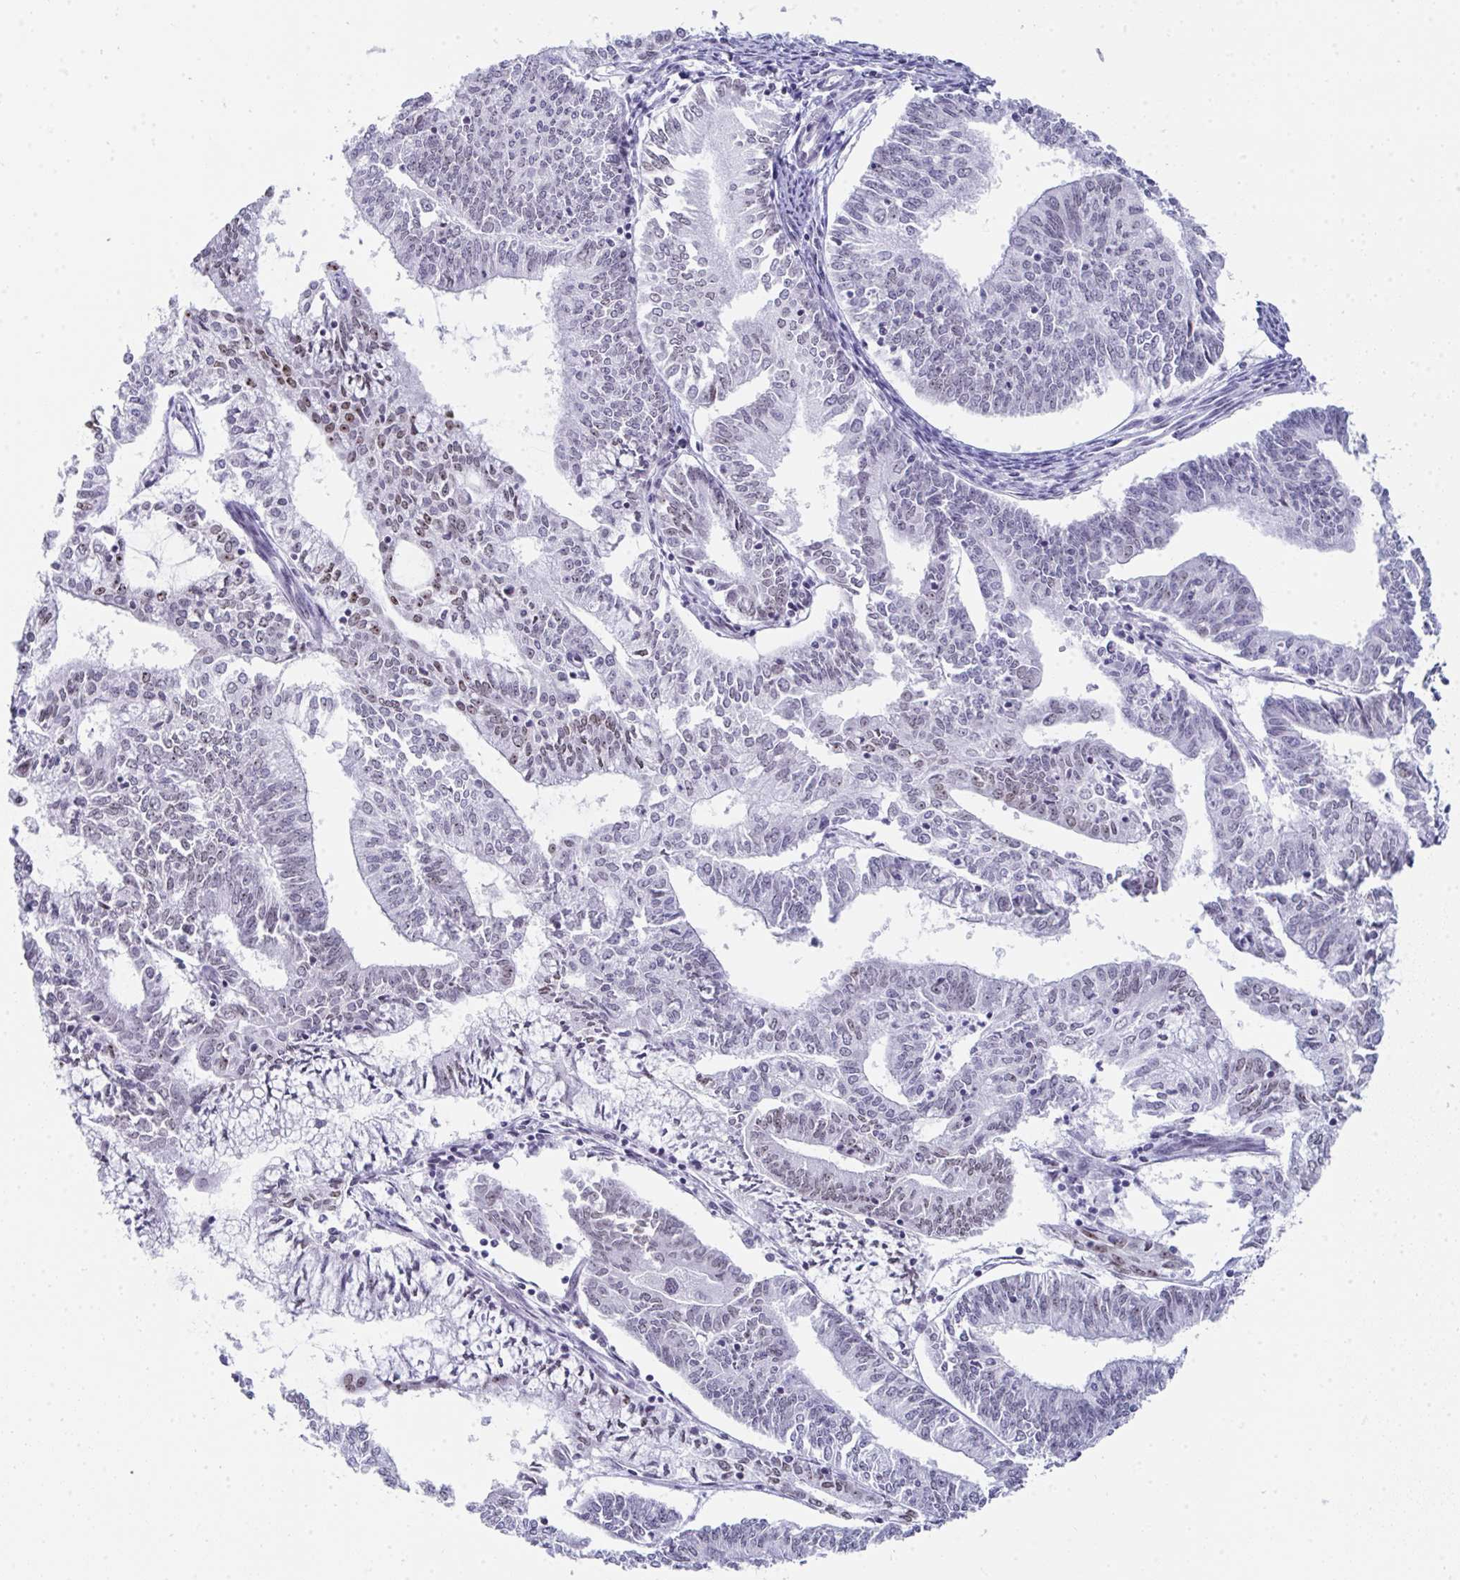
{"staining": {"intensity": "weak", "quantity": "25%-75%", "location": "nuclear"}, "tissue": "endometrial cancer", "cell_type": "Tumor cells", "image_type": "cancer", "snomed": [{"axis": "morphology", "description": "Adenocarcinoma, NOS"}, {"axis": "topography", "description": "Endometrium"}], "caption": "Endometrial cancer was stained to show a protein in brown. There is low levels of weak nuclear expression in about 25%-75% of tumor cells.", "gene": "NOP10", "patient": {"sex": "female", "age": 61}}